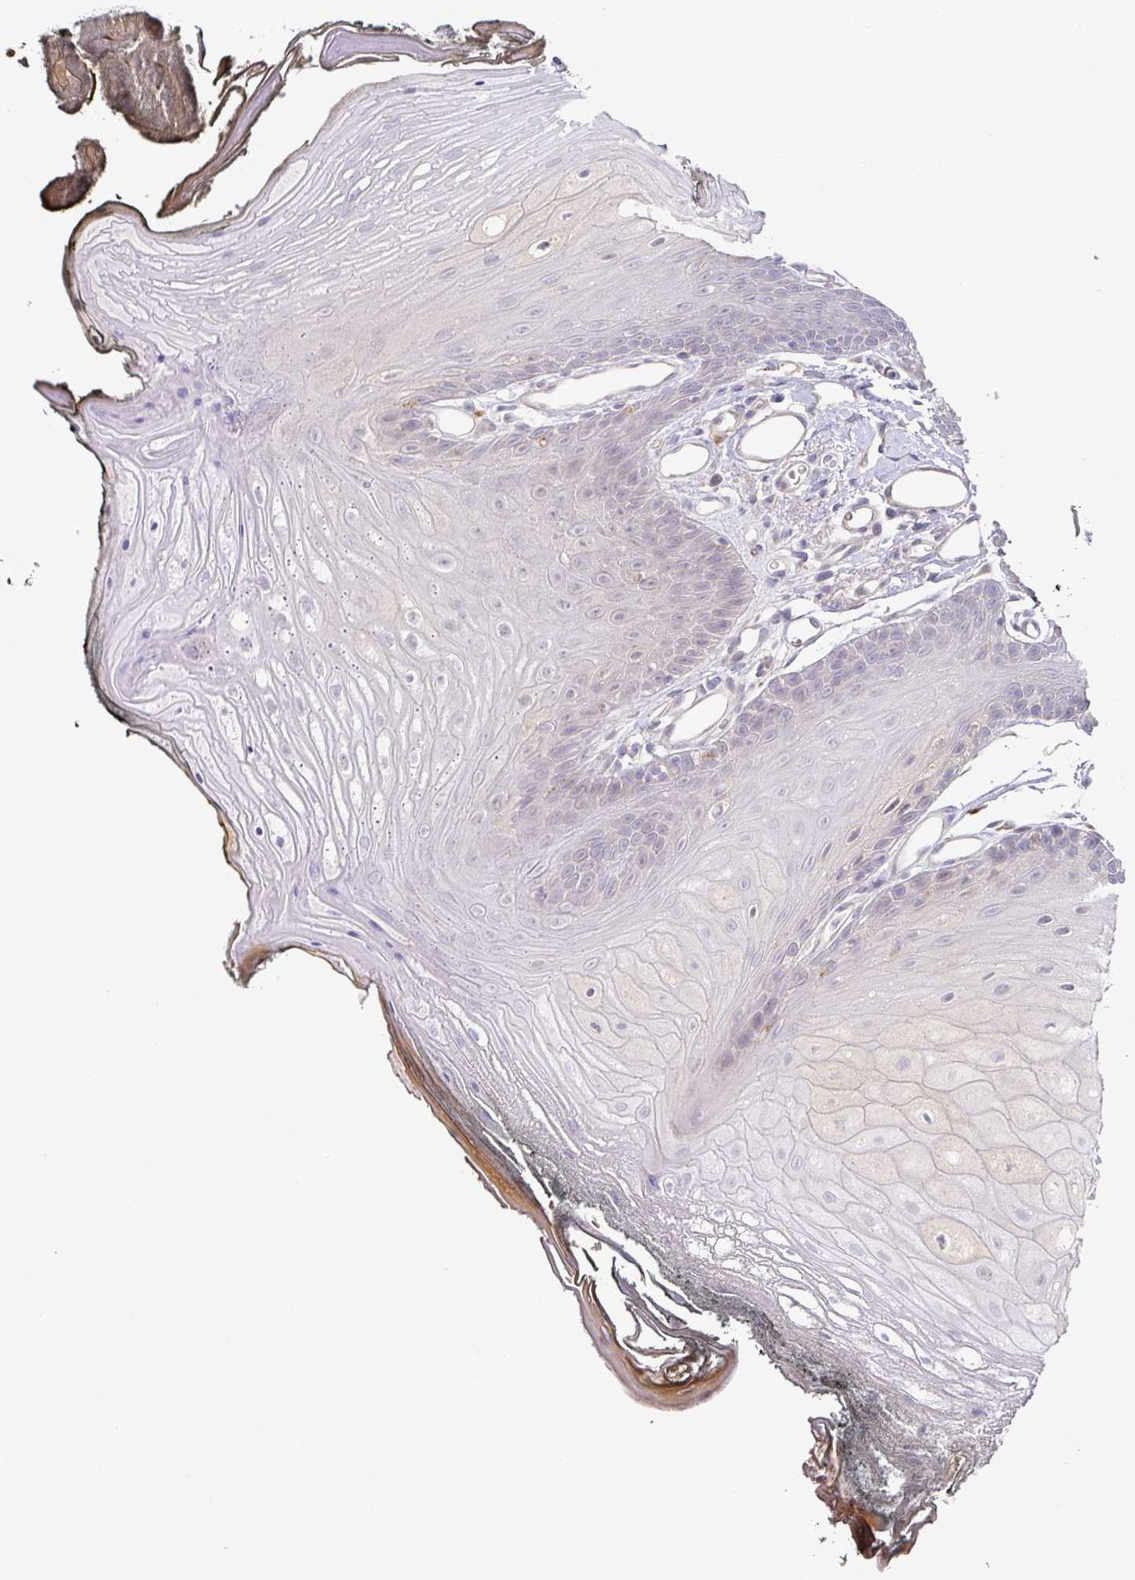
{"staining": {"intensity": "negative", "quantity": "none", "location": "none"}, "tissue": "oral mucosa", "cell_type": "Squamous epithelial cells", "image_type": "normal", "snomed": [{"axis": "morphology", "description": "Normal tissue, NOS"}, {"axis": "morphology", "description": "Squamous cell carcinoma, NOS"}, {"axis": "topography", "description": "Oral tissue"}, {"axis": "topography", "description": "Head-Neck"}], "caption": "Immunohistochemical staining of benign human oral mucosa exhibits no significant staining in squamous epithelial cells. (Stains: DAB IHC with hematoxylin counter stain, Microscopy: brightfield microscopy at high magnification).", "gene": "TARM1", "patient": {"sex": "female", "age": 81}}